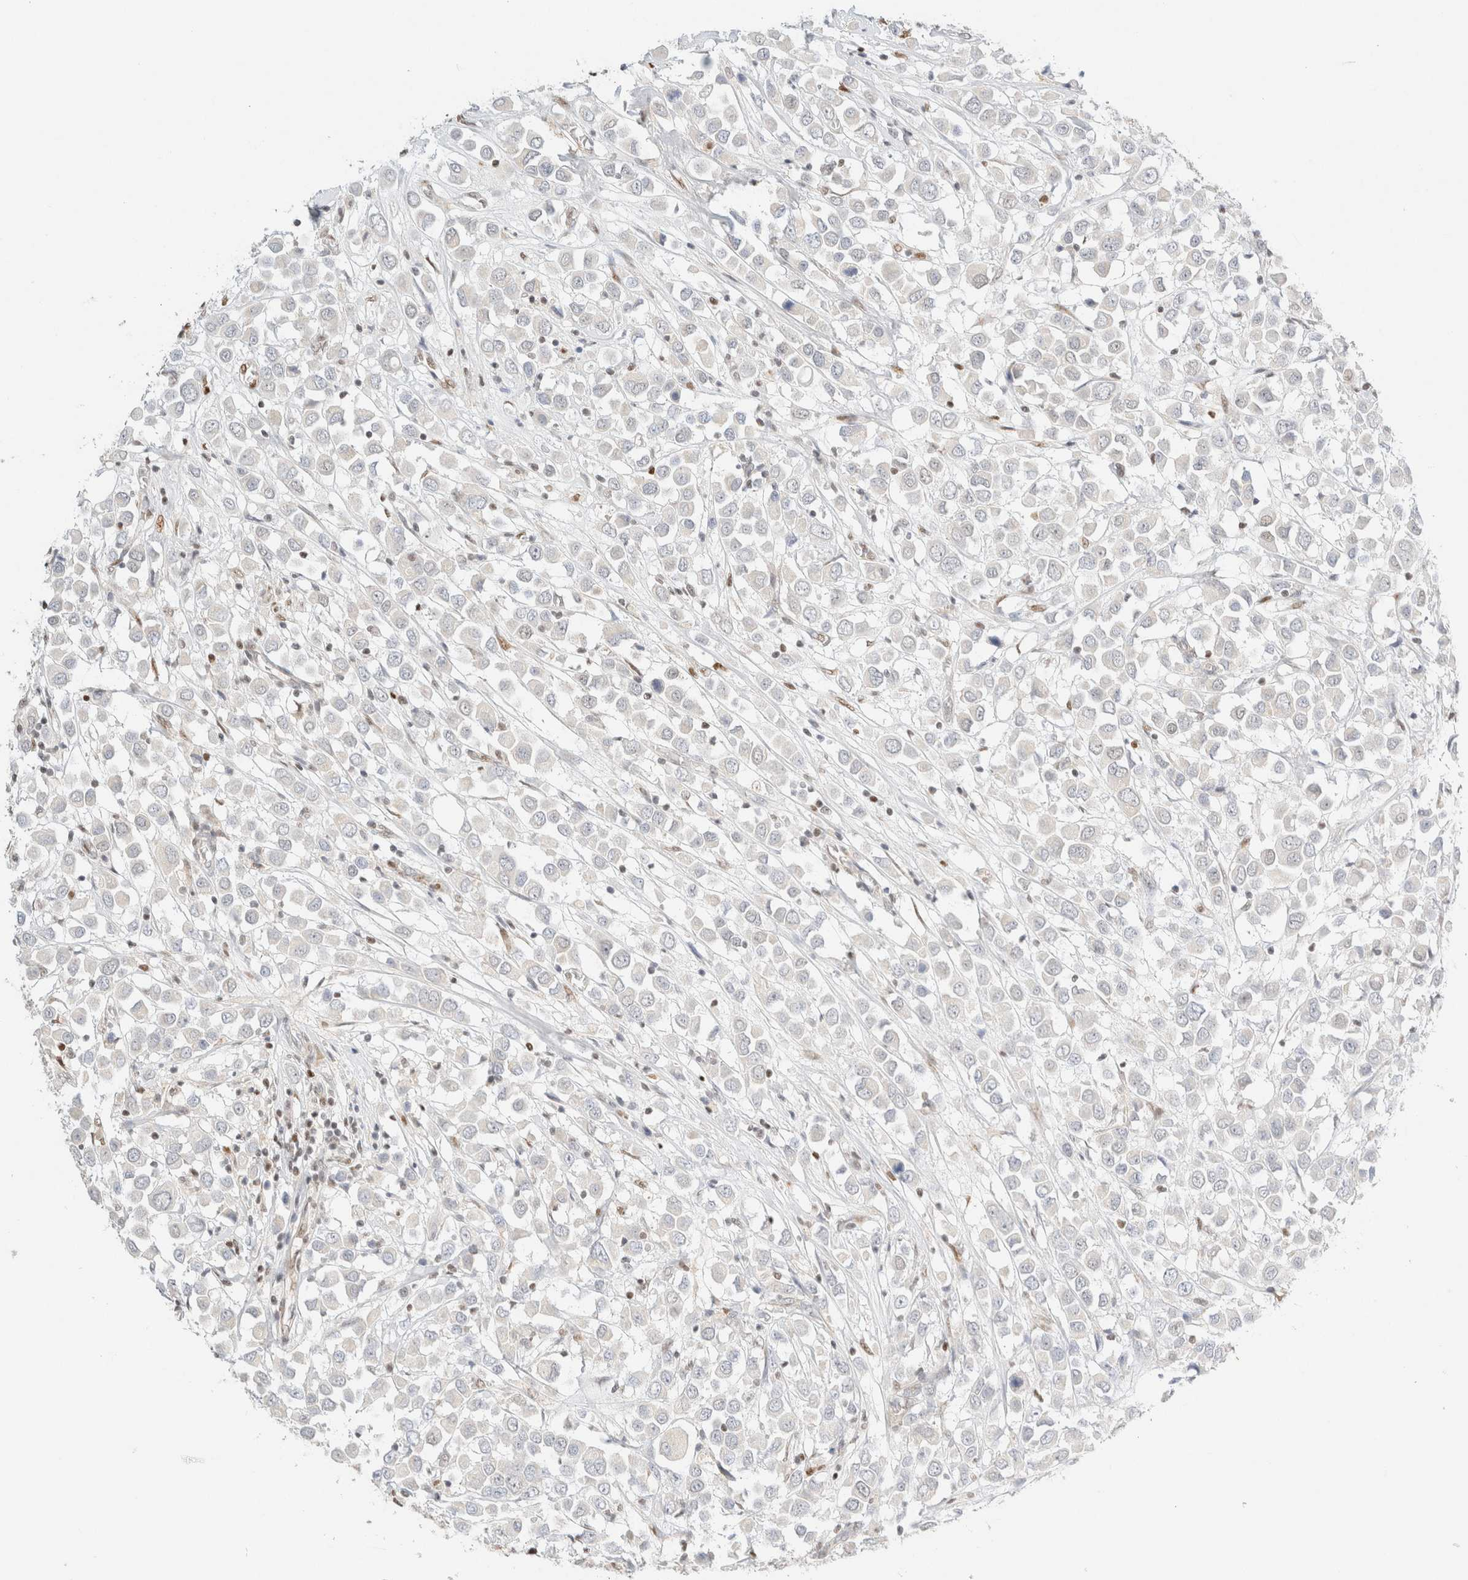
{"staining": {"intensity": "negative", "quantity": "none", "location": "none"}, "tissue": "breast cancer", "cell_type": "Tumor cells", "image_type": "cancer", "snomed": [{"axis": "morphology", "description": "Duct carcinoma"}, {"axis": "topography", "description": "Breast"}], "caption": "An immunohistochemistry micrograph of invasive ductal carcinoma (breast) is shown. There is no staining in tumor cells of invasive ductal carcinoma (breast). Nuclei are stained in blue.", "gene": "DDB2", "patient": {"sex": "female", "age": 61}}